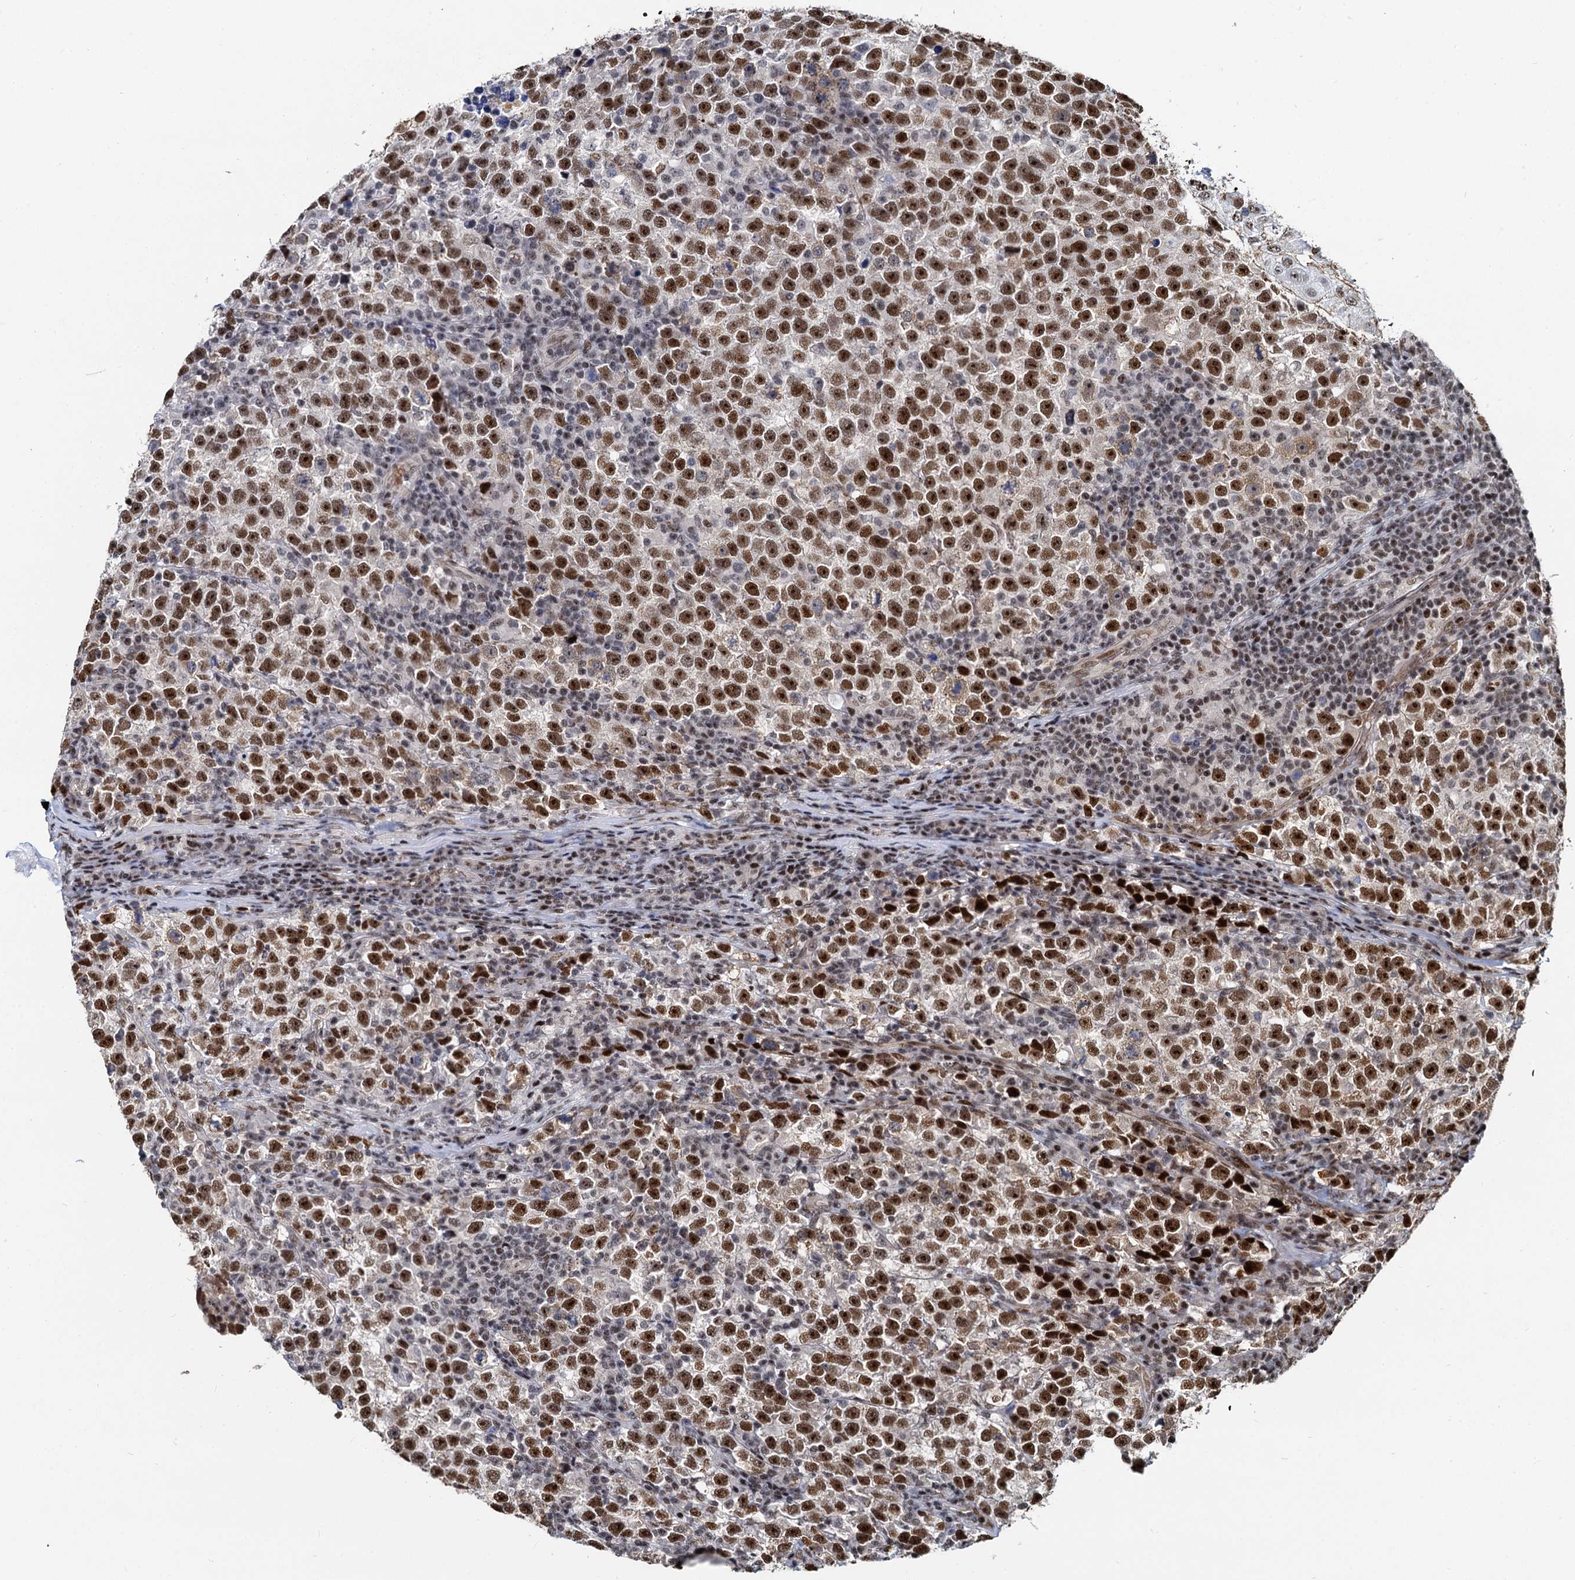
{"staining": {"intensity": "moderate", "quantity": ">75%", "location": "nuclear"}, "tissue": "testis cancer", "cell_type": "Tumor cells", "image_type": "cancer", "snomed": [{"axis": "morphology", "description": "Normal tissue, NOS"}, {"axis": "morphology", "description": "Seminoma, NOS"}, {"axis": "topography", "description": "Testis"}], "caption": "Moderate nuclear protein positivity is present in about >75% of tumor cells in testis cancer (seminoma).", "gene": "ANKRD49", "patient": {"sex": "male", "age": 43}}